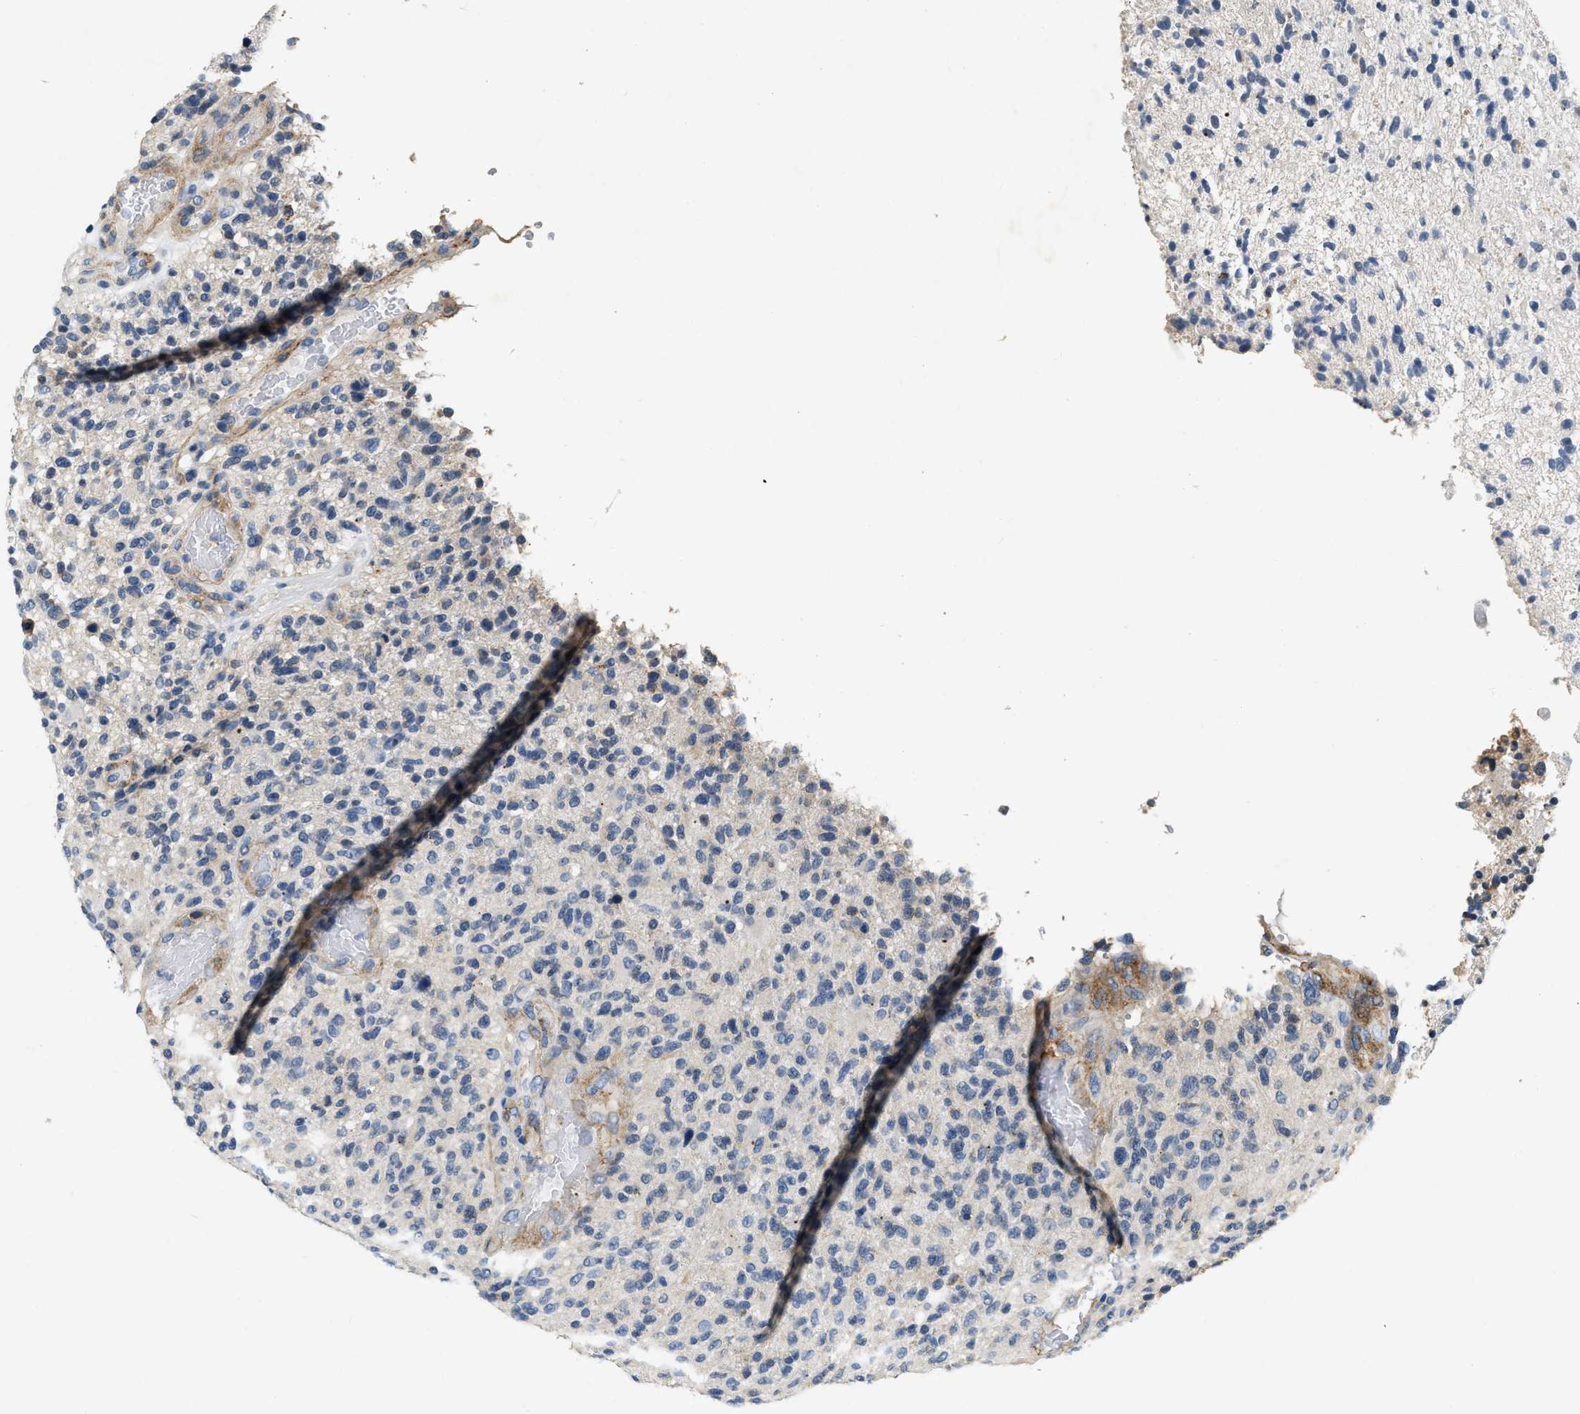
{"staining": {"intensity": "negative", "quantity": "none", "location": "none"}, "tissue": "glioma", "cell_type": "Tumor cells", "image_type": "cancer", "snomed": [{"axis": "morphology", "description": "Glioma, malignant, High grade"}, {"axis": "topography", "description": "Brain"}], "caption": "A histopathology image of malignant glioma (high-grade) stained for a protein shows no brown staining in tumor cells.", "gene": "PDGFRA", "patient": {"sex": "male", "age": 72}}